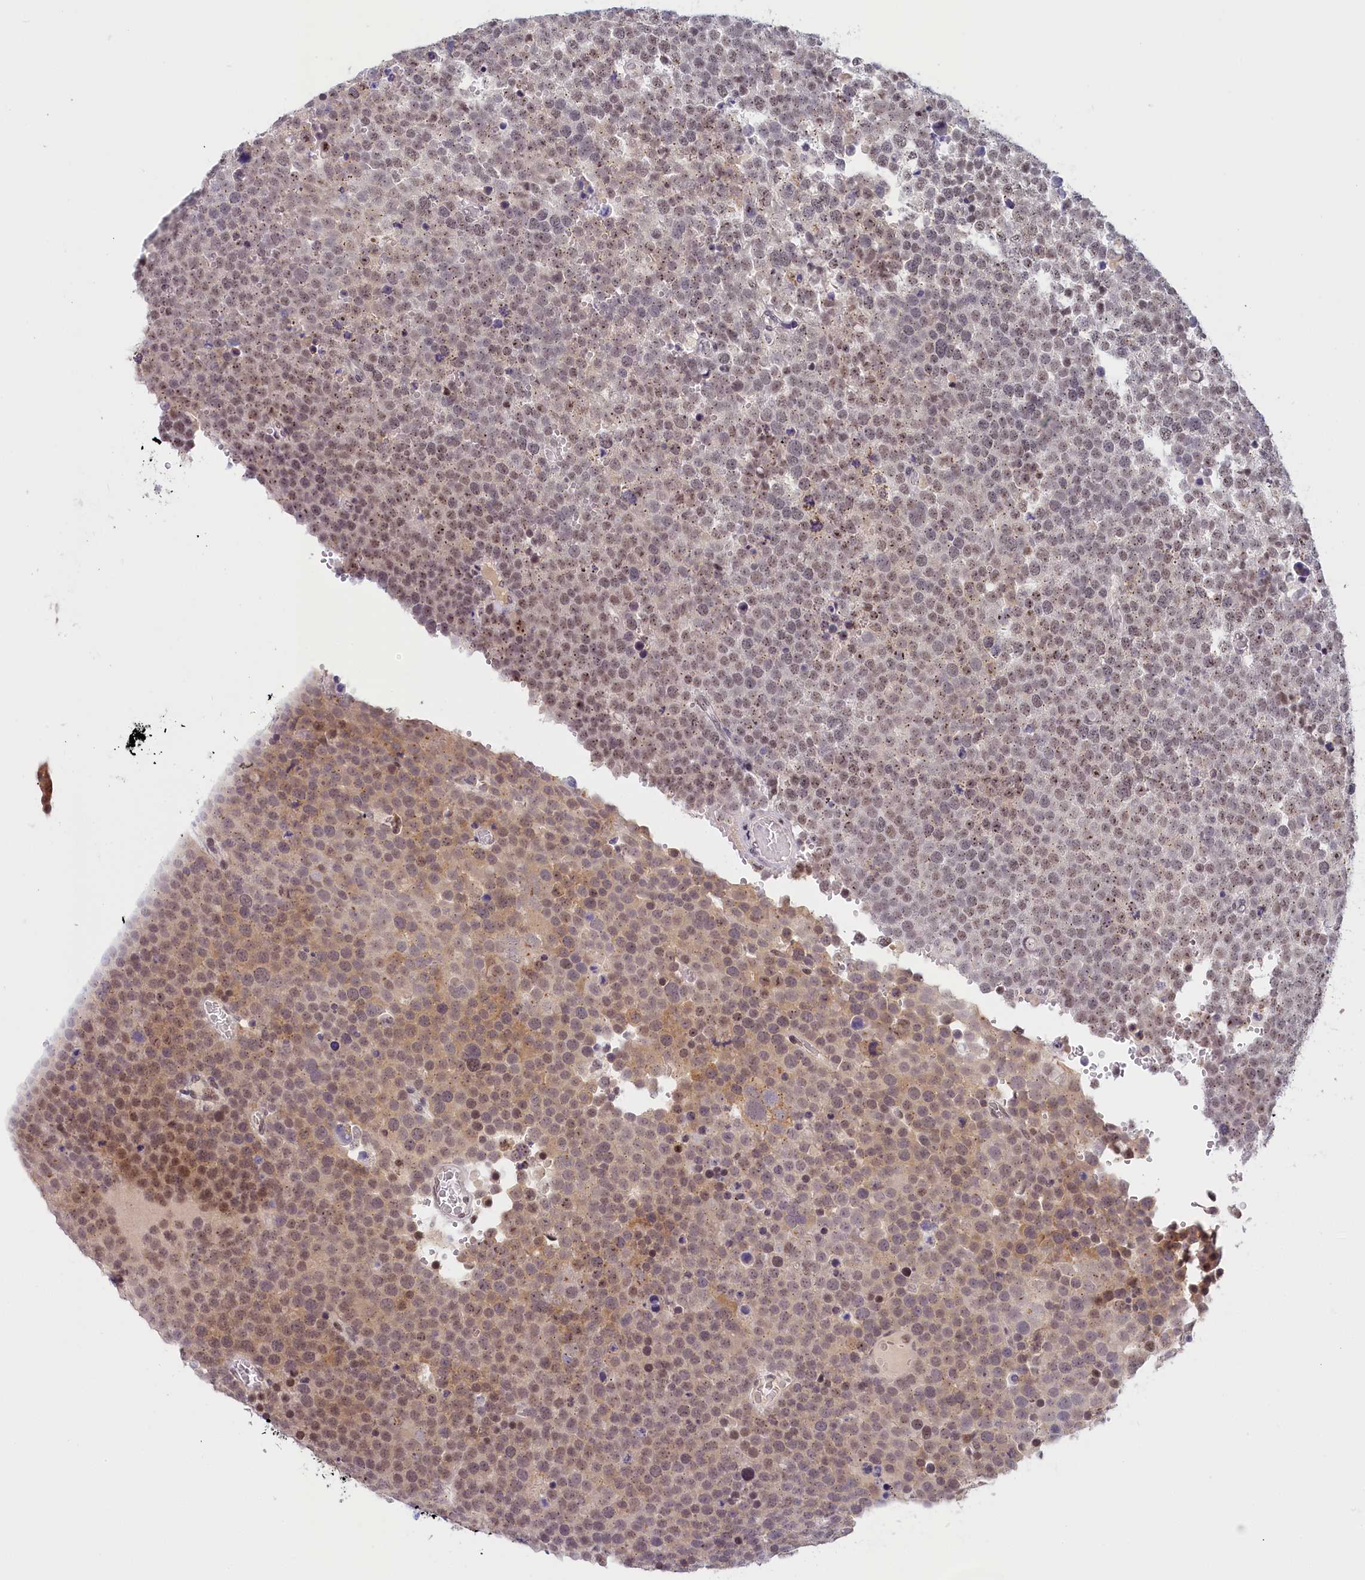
{"staining": {"intensity": "moderate", "quantity": ">75%", "location": "nuclear"}, "tissue": "testis cancer", "cell_type": "Tumor cells", "image_type": "cancer", "snomed": [{"axis": "morphology", "description": "Seminoma, NOS"}, {"axis": "topography", "description": "Testis"}], "caption": "Immunohistochemical staining of testis cancer exhibits medium levels of moderate nuclear positivity in about >75% of tumor cells.", "gene": "SEC31B", "patient": {"sex": "male", "age": 71}}